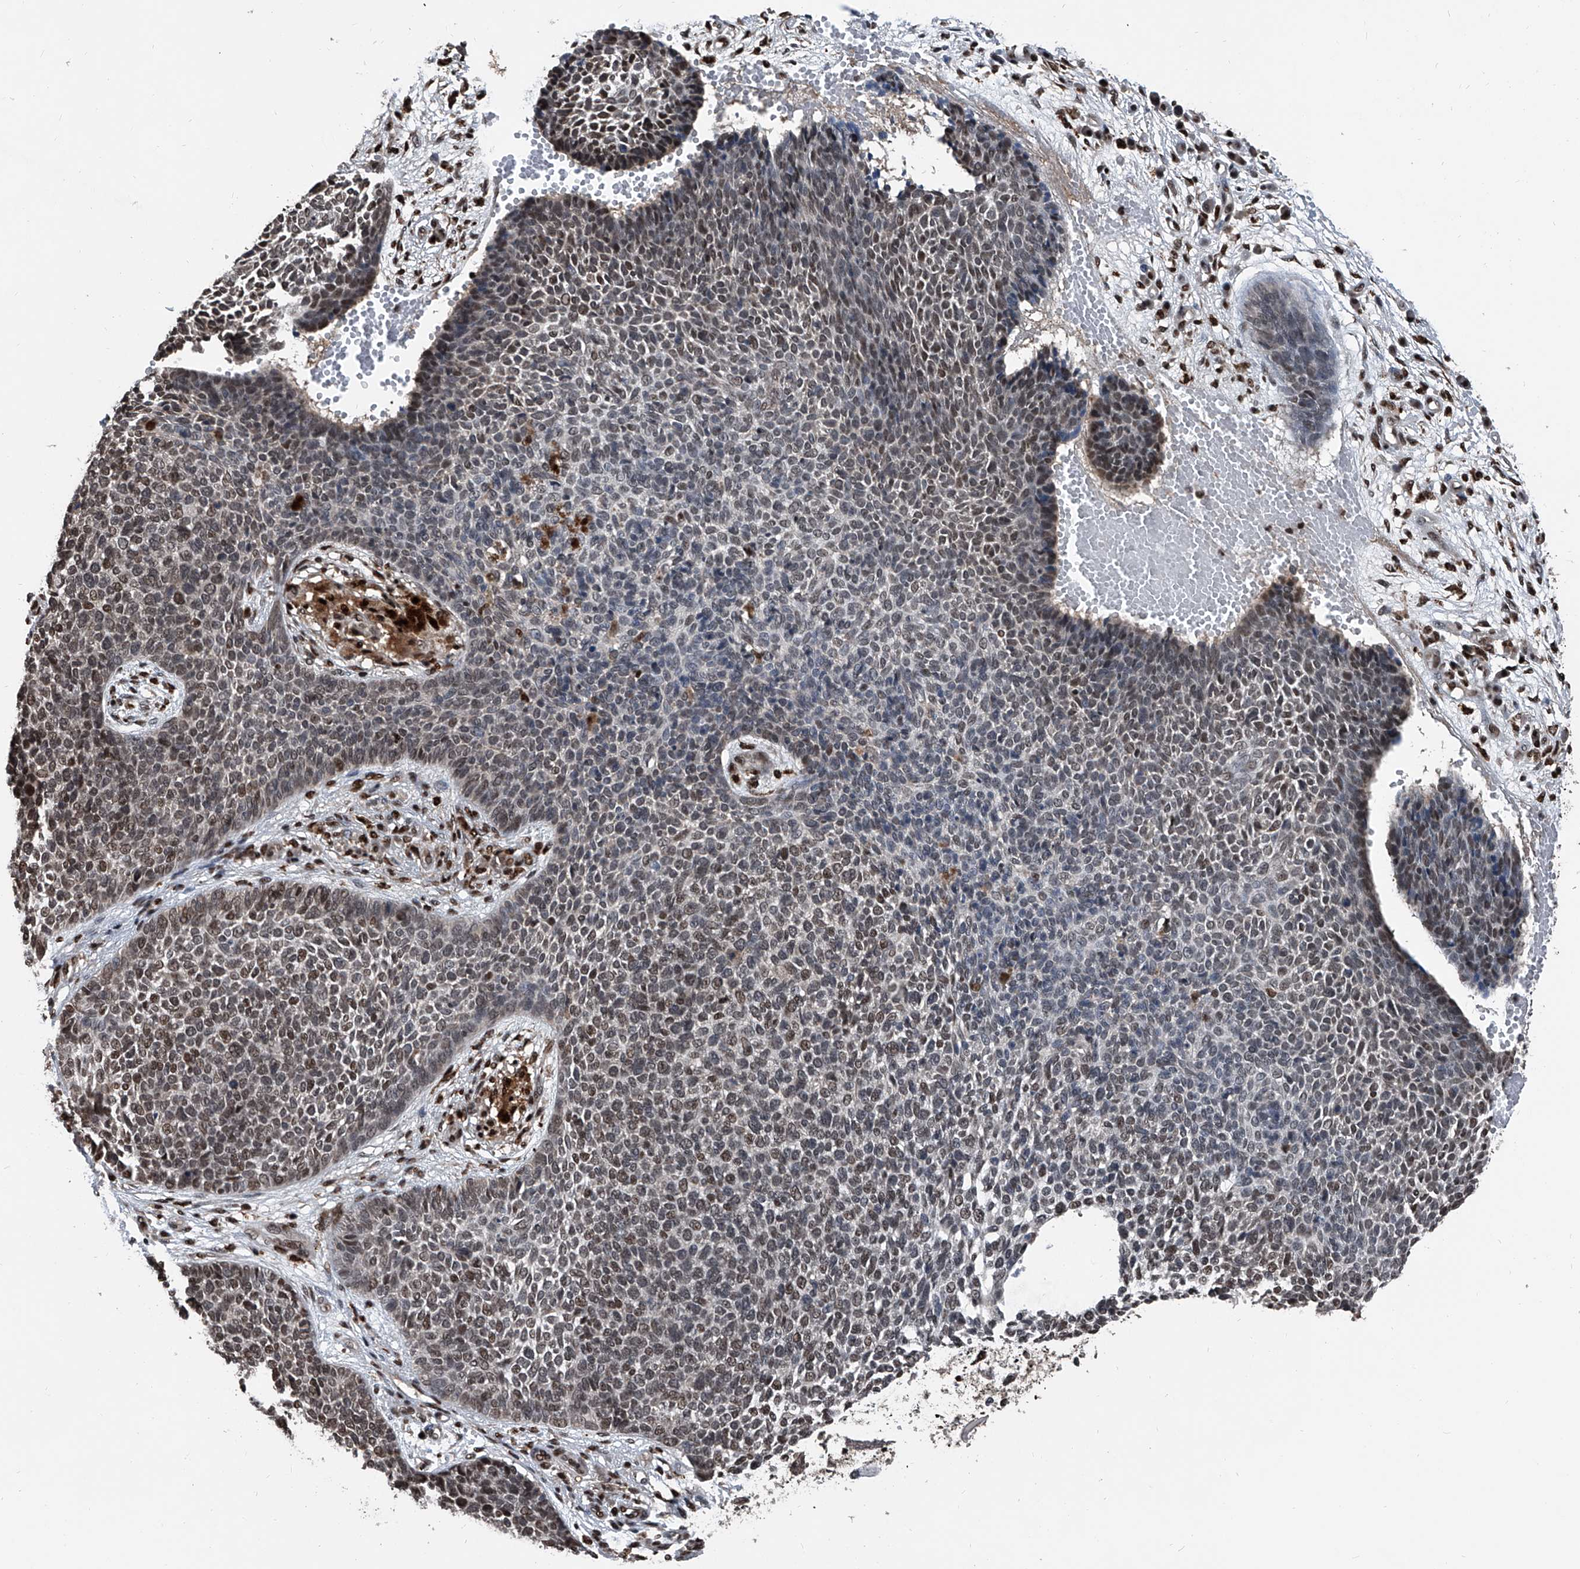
{"staining": {"intensity": "weak", "quantity": "25%-75%", "location": "nuclear"}, "tissue": "skin cancer", "cell_type": "Tumor cells", "image_type": "cancer", "snomed": [{"axis": "morphology", "description": "Basal cell carcinoma"}, {"axis": "topography", "description": "Skin"}], "caption": "This photomicrograph exhibits skin basal cell carcinoma stained with IHC to label a protein in brown. The nuclear of tumor cells show weak positivity for the protein. Nuclei are counter-stained blue.", "gene": "FKBP5", "patient": {"sex": "female", "age": 84}}